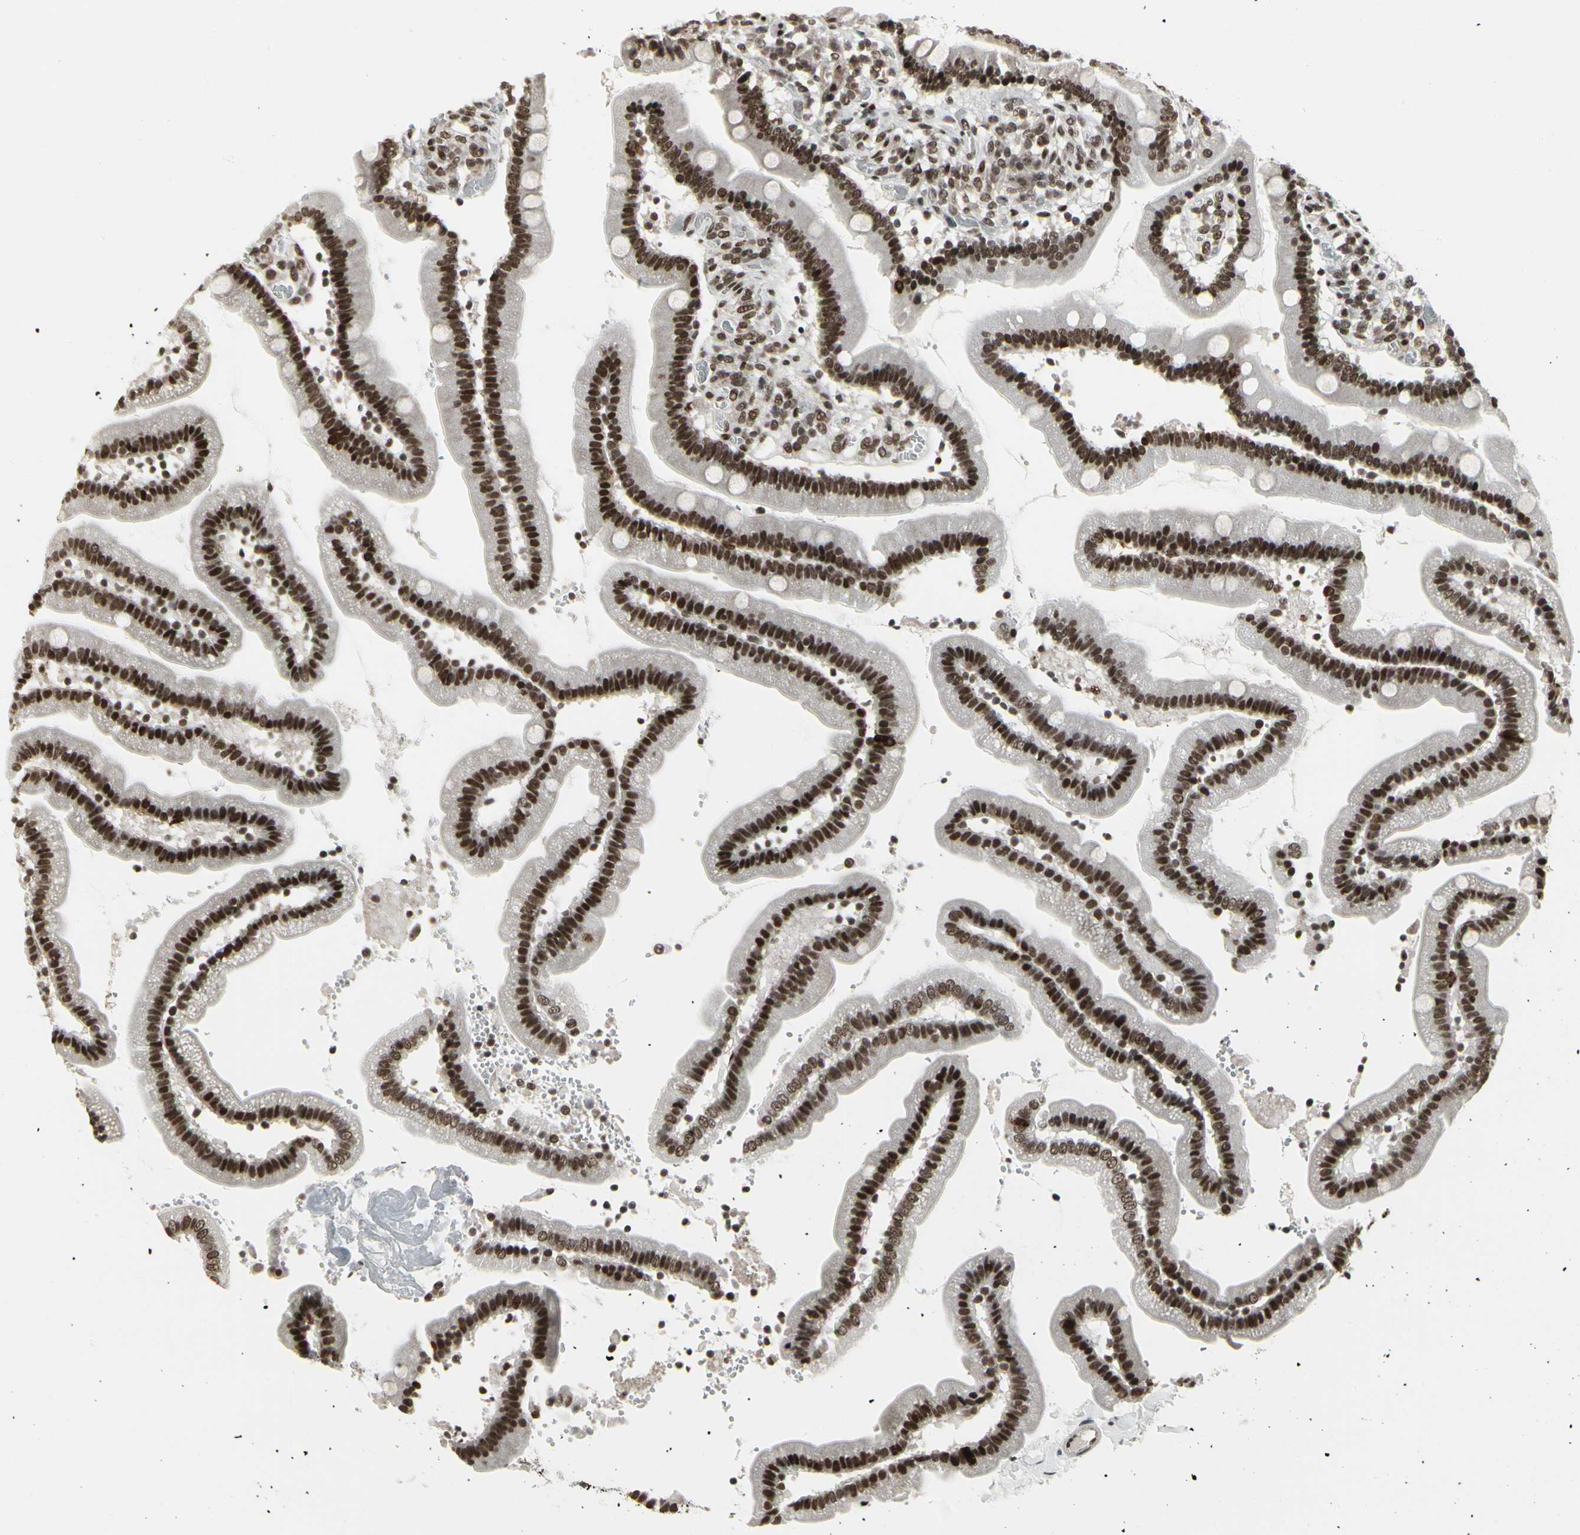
{"staining": {"intensity": "strong", "quantity": ">75%", "location": "nuclear"}, "tissue": "duodenum", "cell_type": "Glandular cells", "image_type": "normal", "snomed": [{"axis": "morphology", "description": "Normal tissue, NOS"}, {"axis": "topography", "description": "Duodenum"}], "caption": "The immunohistochemical stain shows strong nuclear positivity in glandular cells of normal duodenum.", "gene": "HMG20A", "patient": {"sex": "male", "age": 66}}